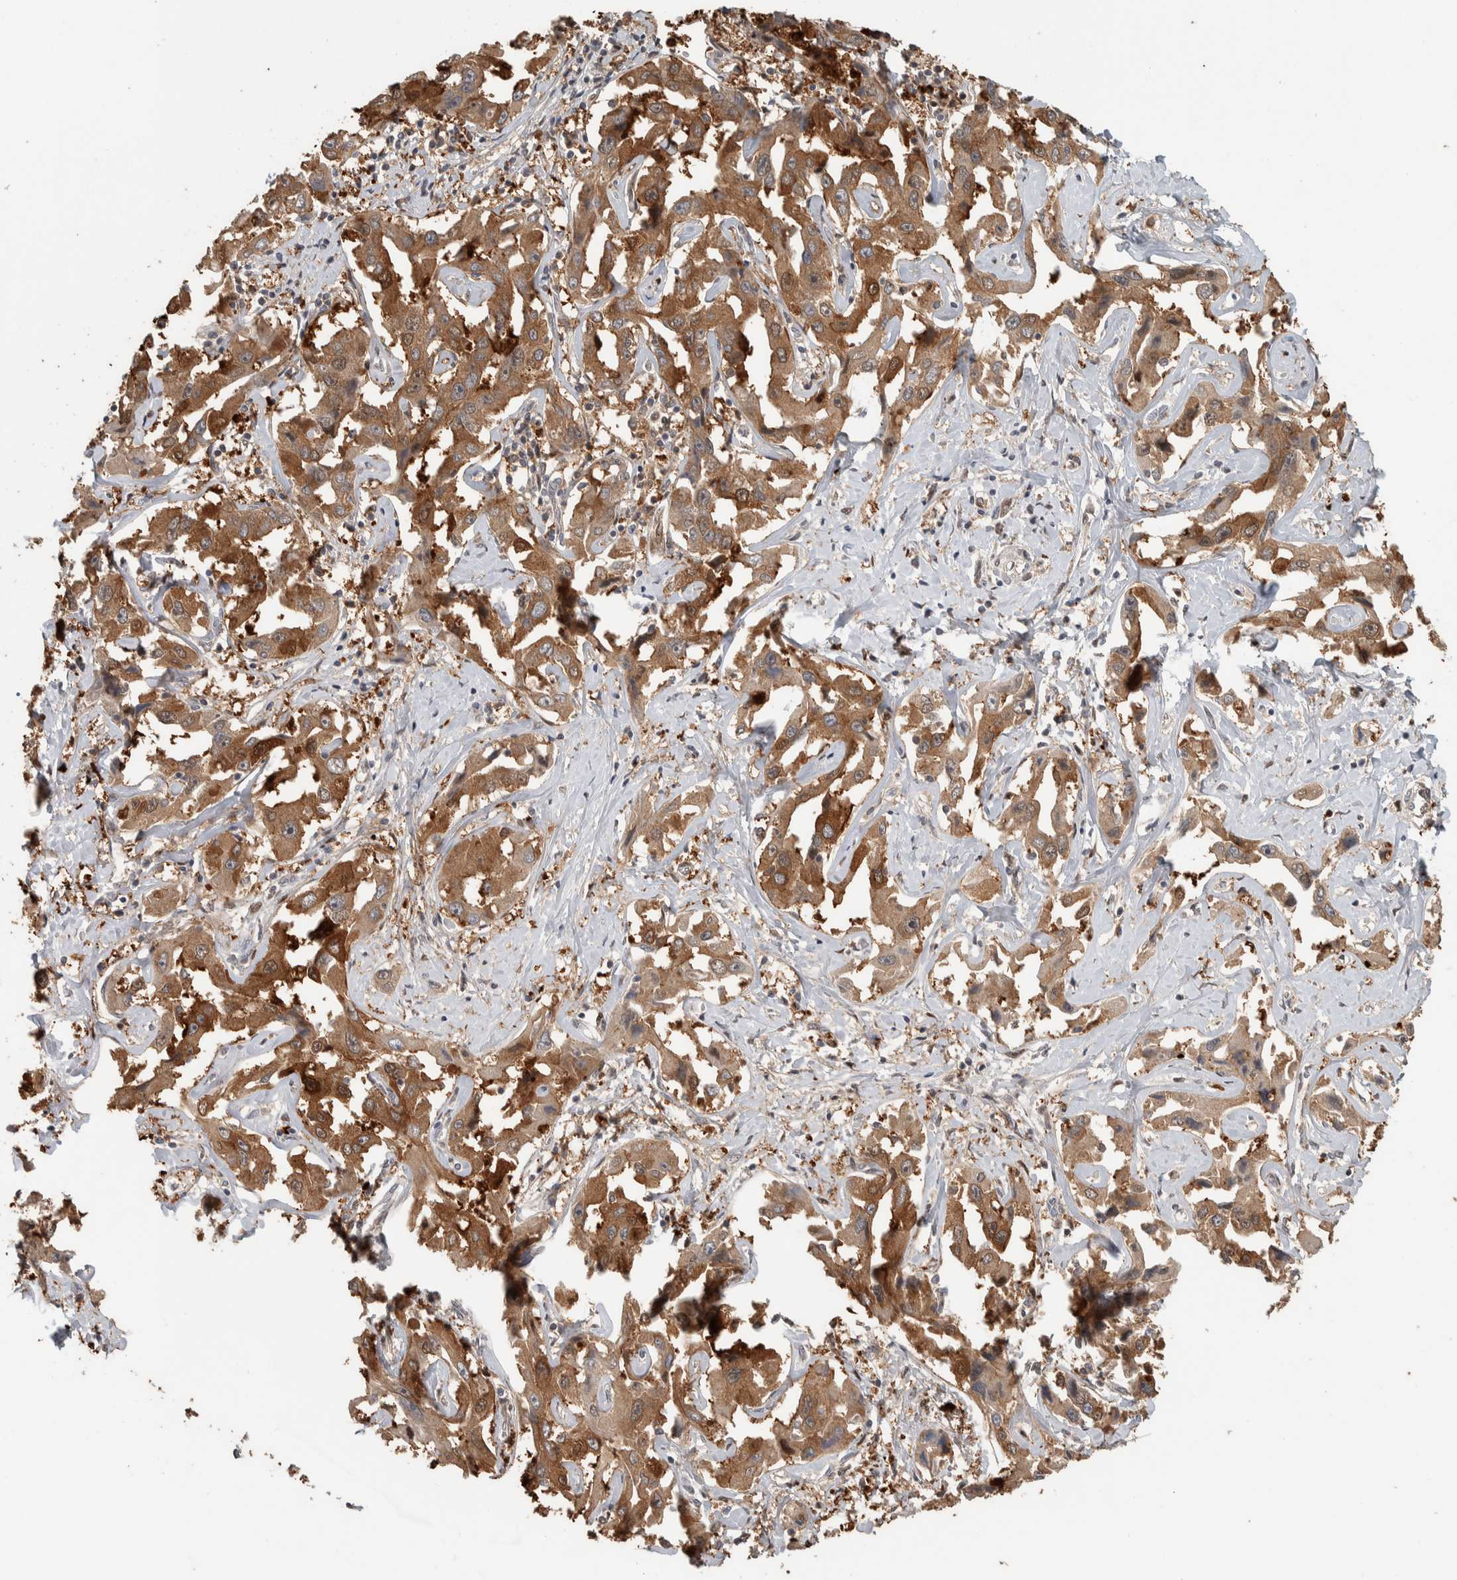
{"staining": {"intensity": "moderate", "quantity": ">75%", "location": "cytoplasmic/membranous"}, "tissue": "liver cancer", "cell_type": "Tumor cells", "image_type": "cancer", "snomed": [{"axis": "morphology", "description": "Cholangiocarcinoma"}, {"axis": "topography", "description": "Liver"}], "caption": "An immunohistochemistry micrograph of neoplastic tissue is shown. Protein staining in brown shows moderate cytoplasmic/membranous positivity in cholangiocarcinoma (liver) within tumor cells.", "gene": "CNTROB", "patient": {"sex": "male", "age": 59}}